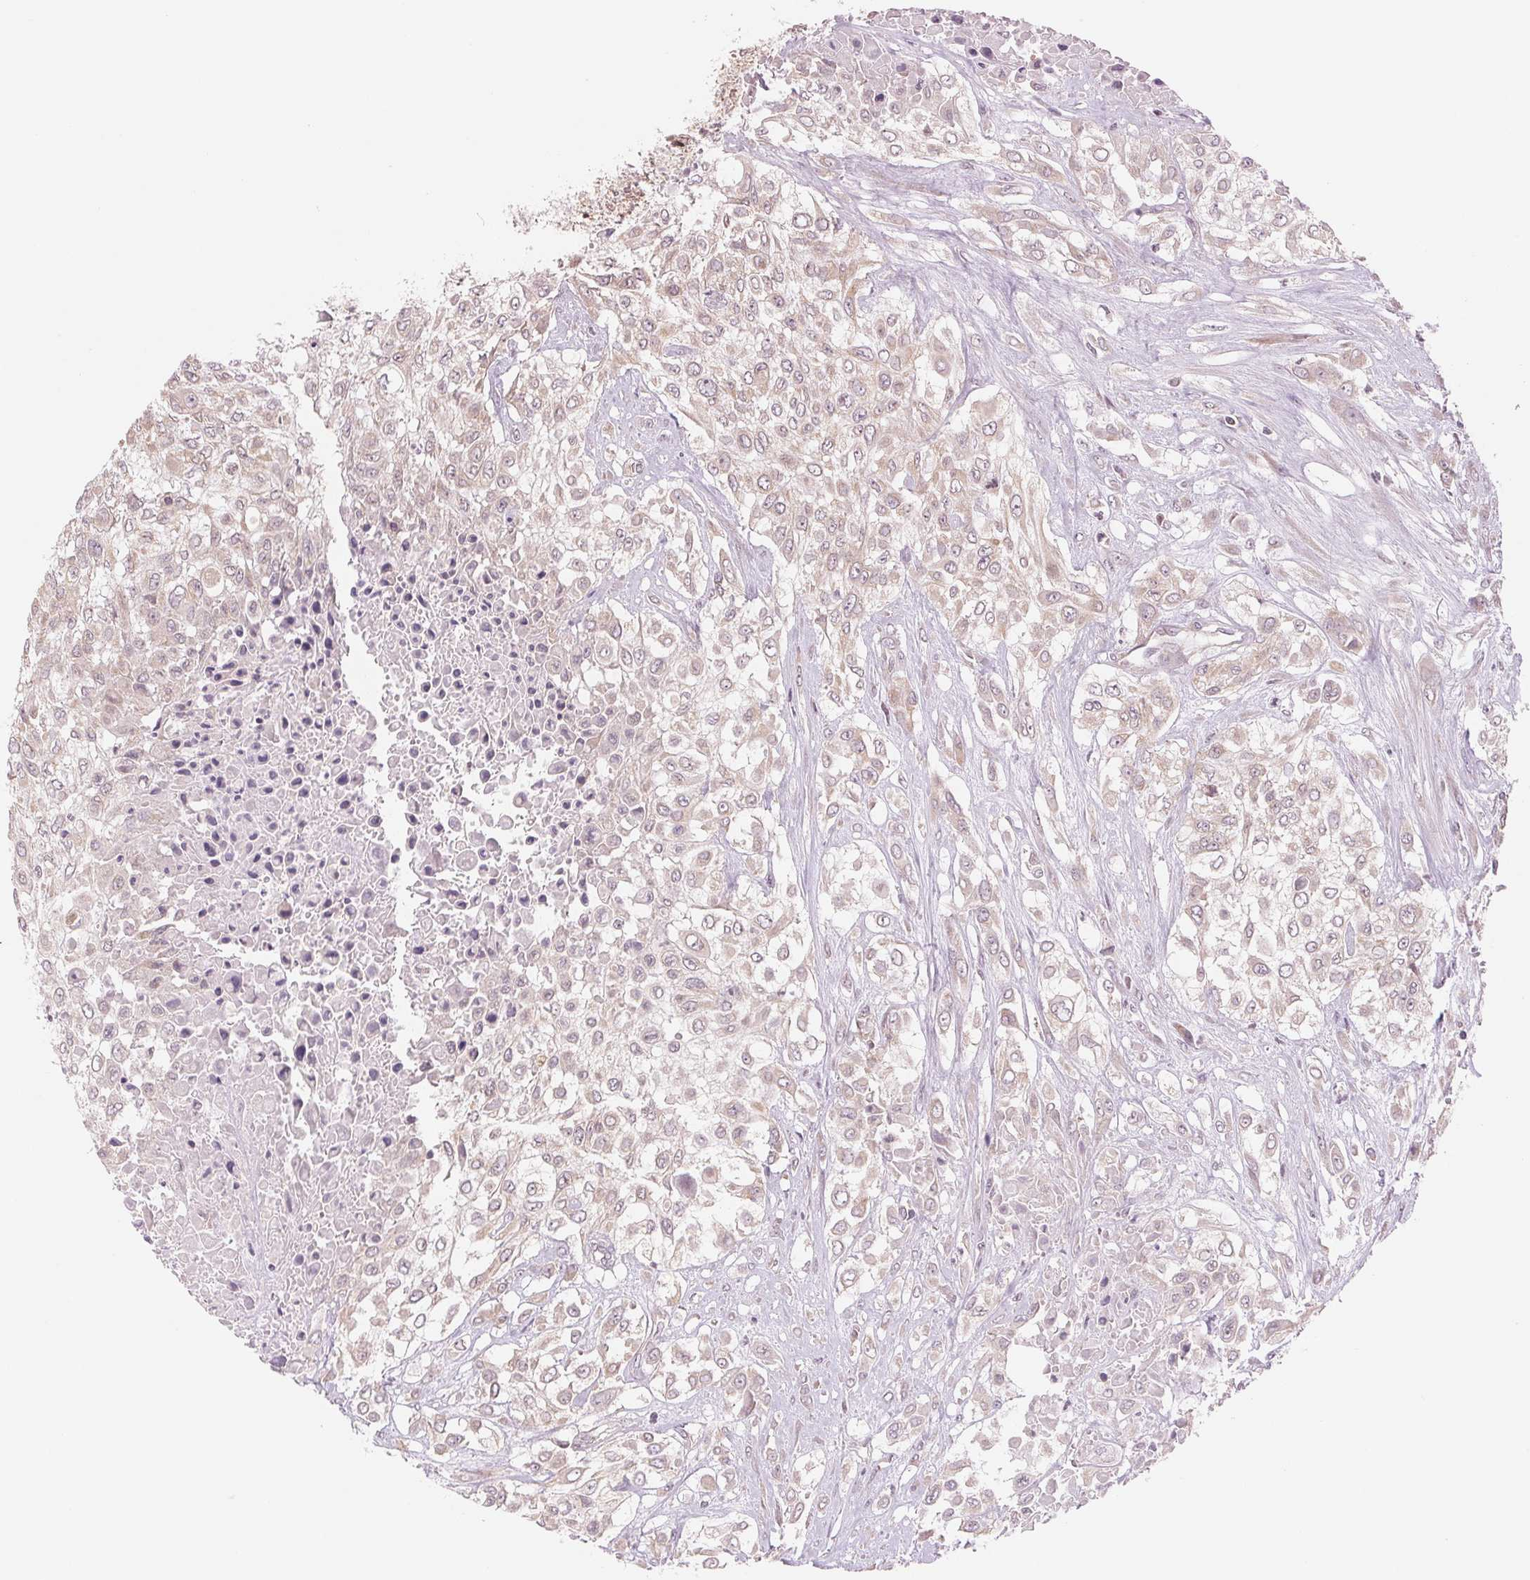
{"staining": {"intensity": "weak", "quantity": ">75%", "location": "cytoplasmic/membranous"}, "tissue": "urothelial cancer", "cell_type": "Tumor cells", "image_type": "cancer", "snomed": [{"axis": "morphology", "description": "Urothelial carcinoma, High grade"}, {"axis": "topography", "description": "Urinary bladder"}], "caption": "An immunohistochemistry (IHC) photomicrograph of neoplastic tissue is shown. Protein staining in brown highlights weak cytoplasmic/membranous positivity in urothelial cancer within tumor cells.", "gene": "TECR", "patient": {"sex": "male", "age": 57}}